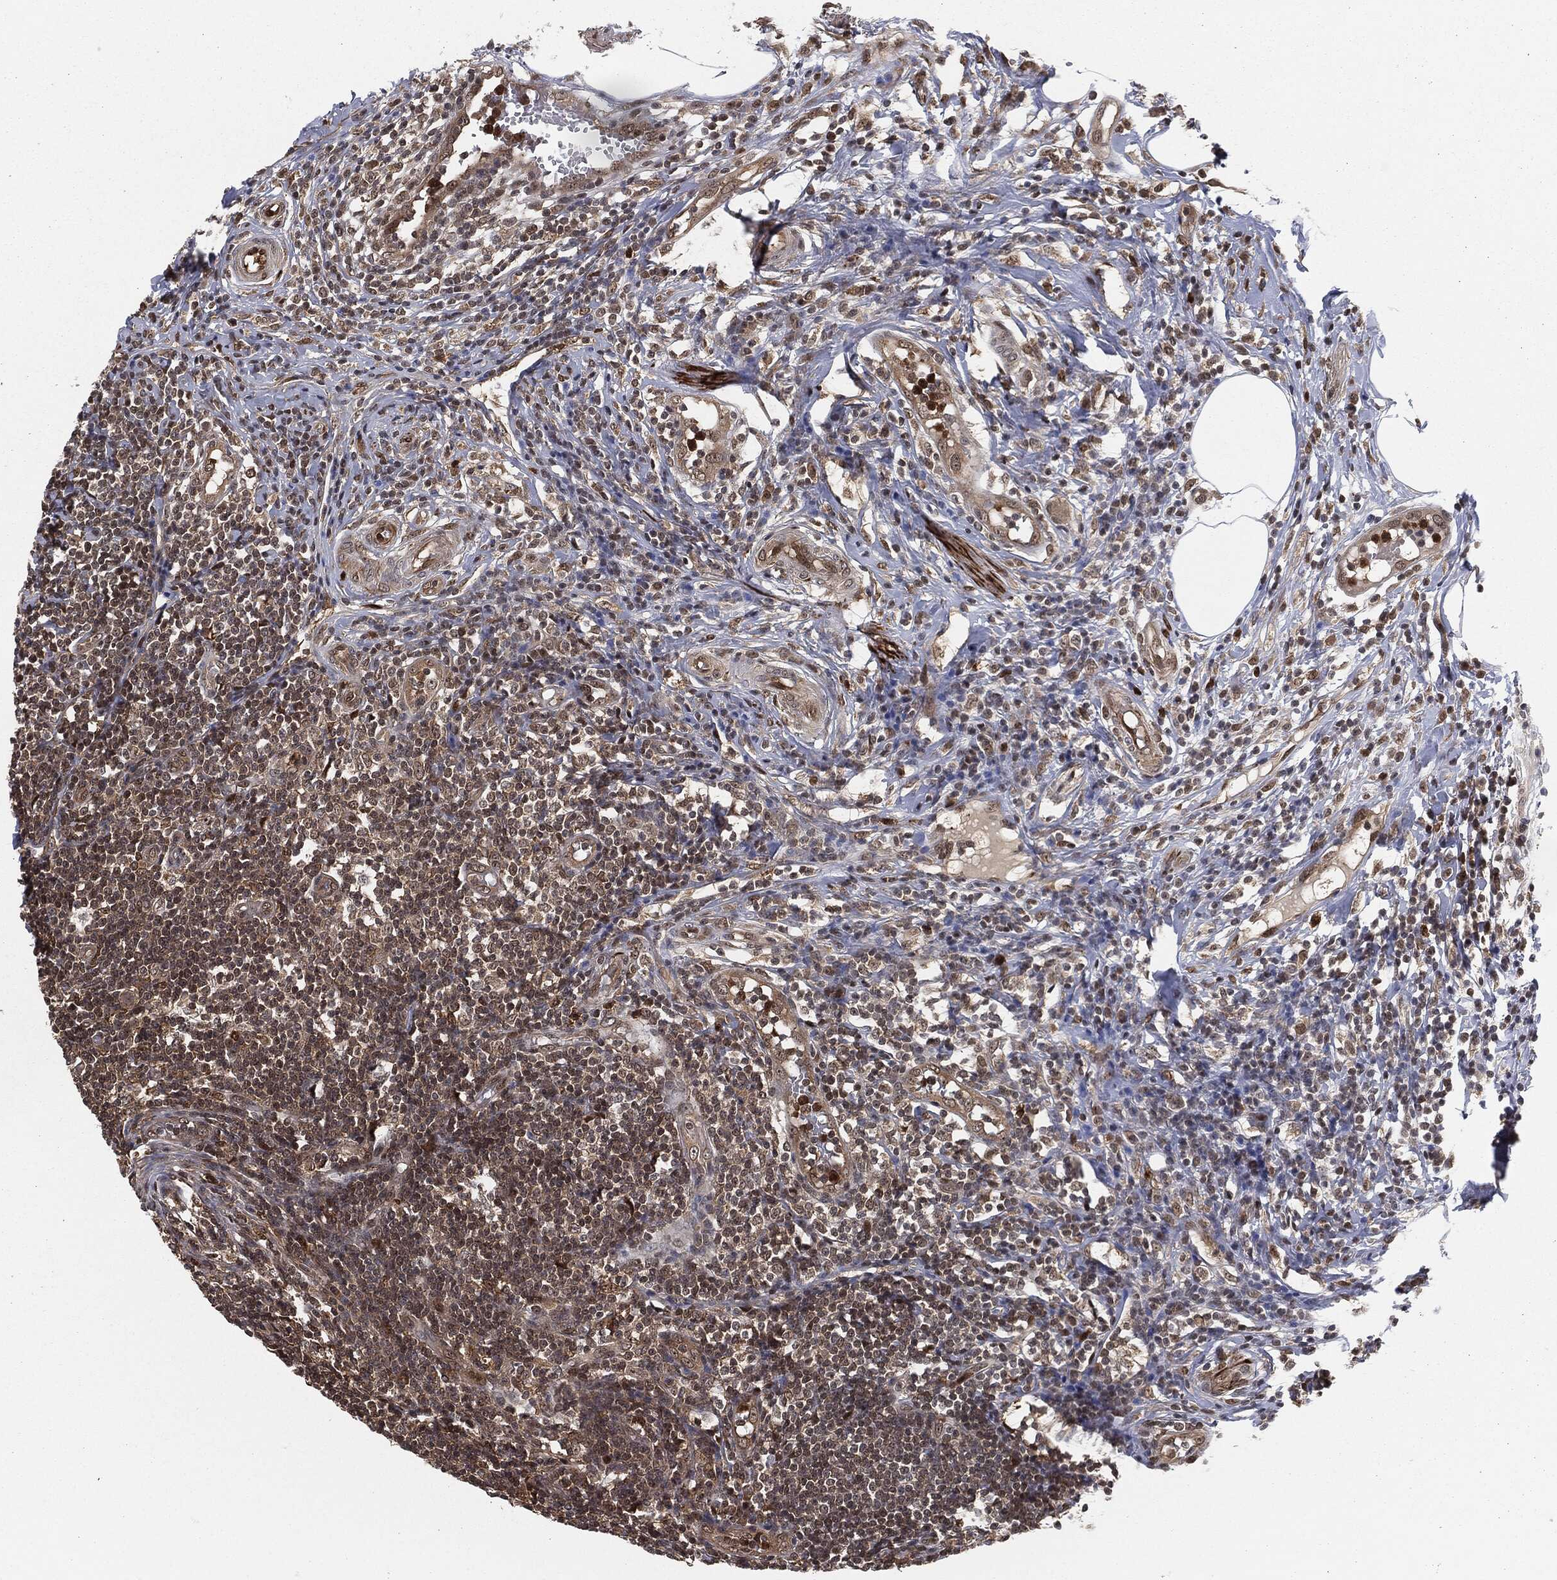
{"staining": {"intensity": "moderate", "quantity": "25%-75%", "location": "cytoplasmic/membranous"}, "tissue": "appendix", "cell_type": "Glandular cells", "image_type": "normal", "snomed": [{"axis": "morphology", "description": "Normal tissue, NOS"}, {"axis": "morphology", "description": "Inflammation, NOS"}, {"axis": "topography", "description": "Appendix"}], "caption": "Protein expression analysis of unremarkable human appendix reveals moderate cytoplasmic/membranous positivity in about 25%-75% of glandular cells.", "gene": "CAPRIN2", "patient": {"sex": "male", "age": 16}}